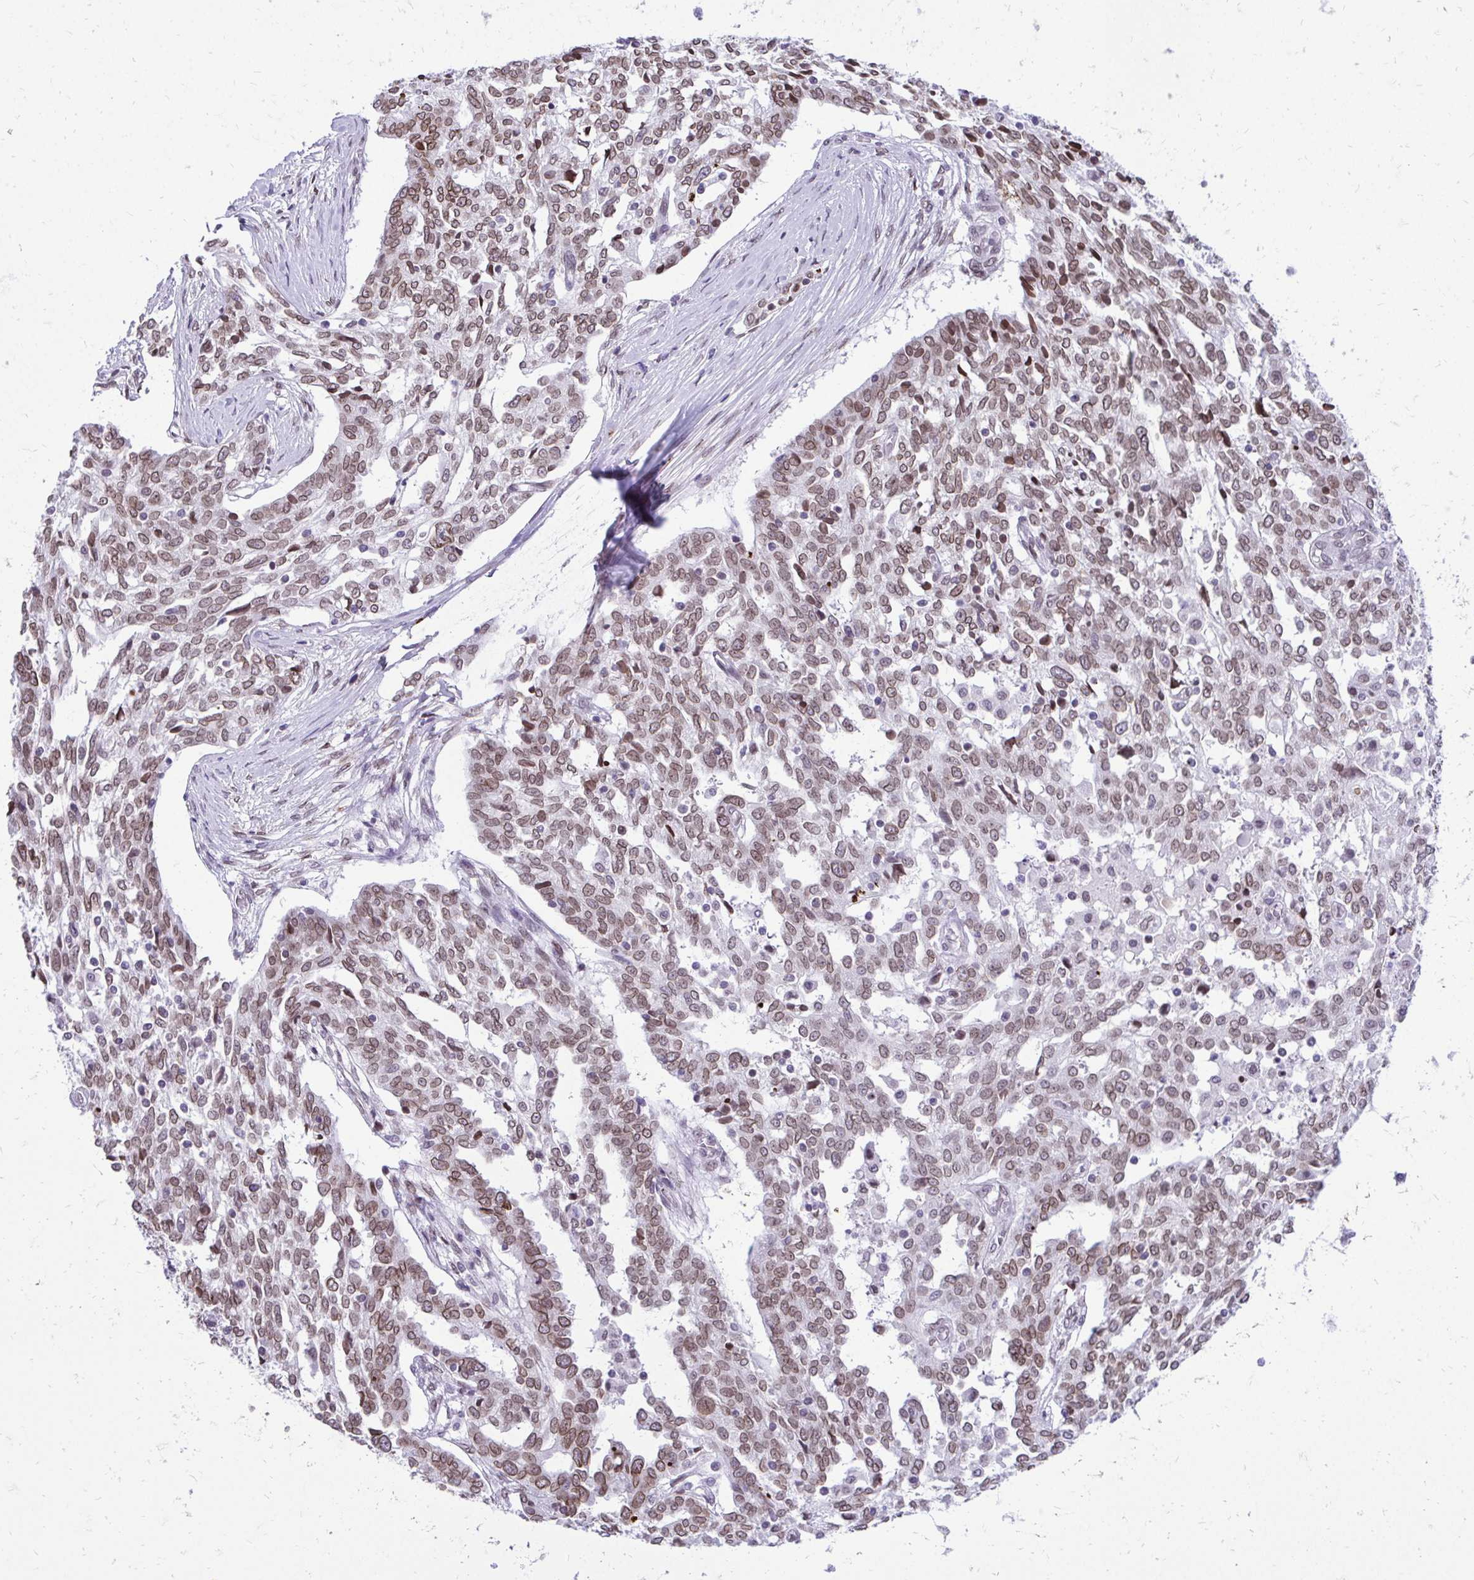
{"staining": {"intensity": "moderate", "quantity": ">75%", "location": "cytoplasmic/membranous,nuclear"}, "tissue": "ovarian cancer", "cell_type": "Tumor cells", "image_type": "cancer", "snomed": [{"axis": "morphology", "description": "Cystadenocarcinoma, serous, NOS"}, {"axis": "topography", "description": "Ovary"}], "caption": "Human ovarian cancer stained for a protein (brown) shows moderate cytoplasmic/membranous and nuclear positive expression in about >75% of tumor cells.", "gene": "BANF1", "patient": {"sex": "female", "age": 67}}